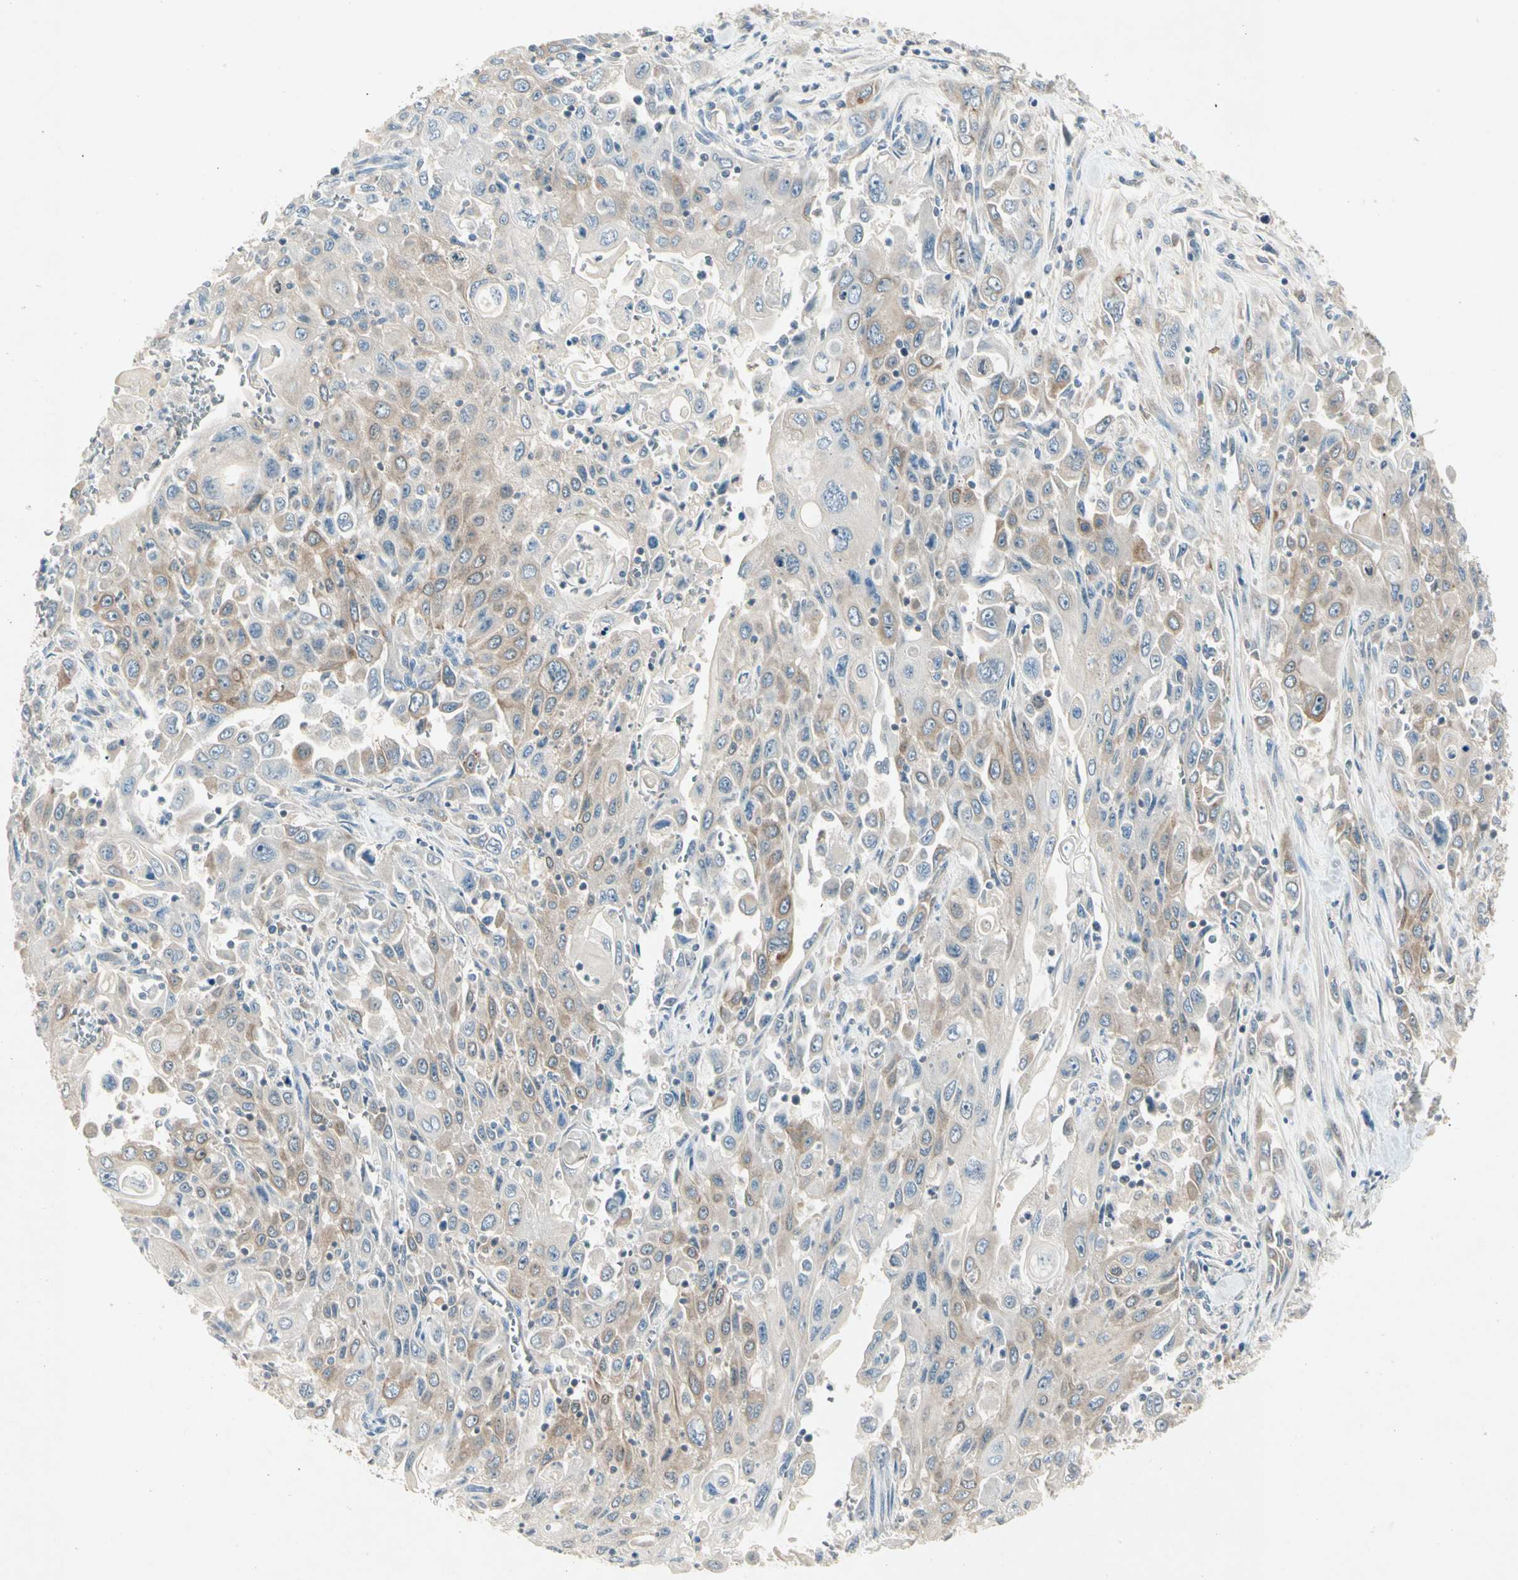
{"staining": {"intensity": "weak", "quantity": "25%-75%", "location": "cytoplasmic/membranous"}, "tissue": "pancreatic cancer", "cell_type": "Tumor cells", "image_type": "cancer", "snomed": [{"axis": "morphology", "description": "Adenocarcinoma, NOS"}, {"axis": "topography", "description": "Pancreas"}], "caption": "Immunohistochemical staining of pancreatic adenocarcinoma reveals low levels of weak cytoplasmic/membranous positivity in about 25%-75% of tumor cells.", "gene": "IL1R1", "patient": {"sex": "male", "age": 70}}